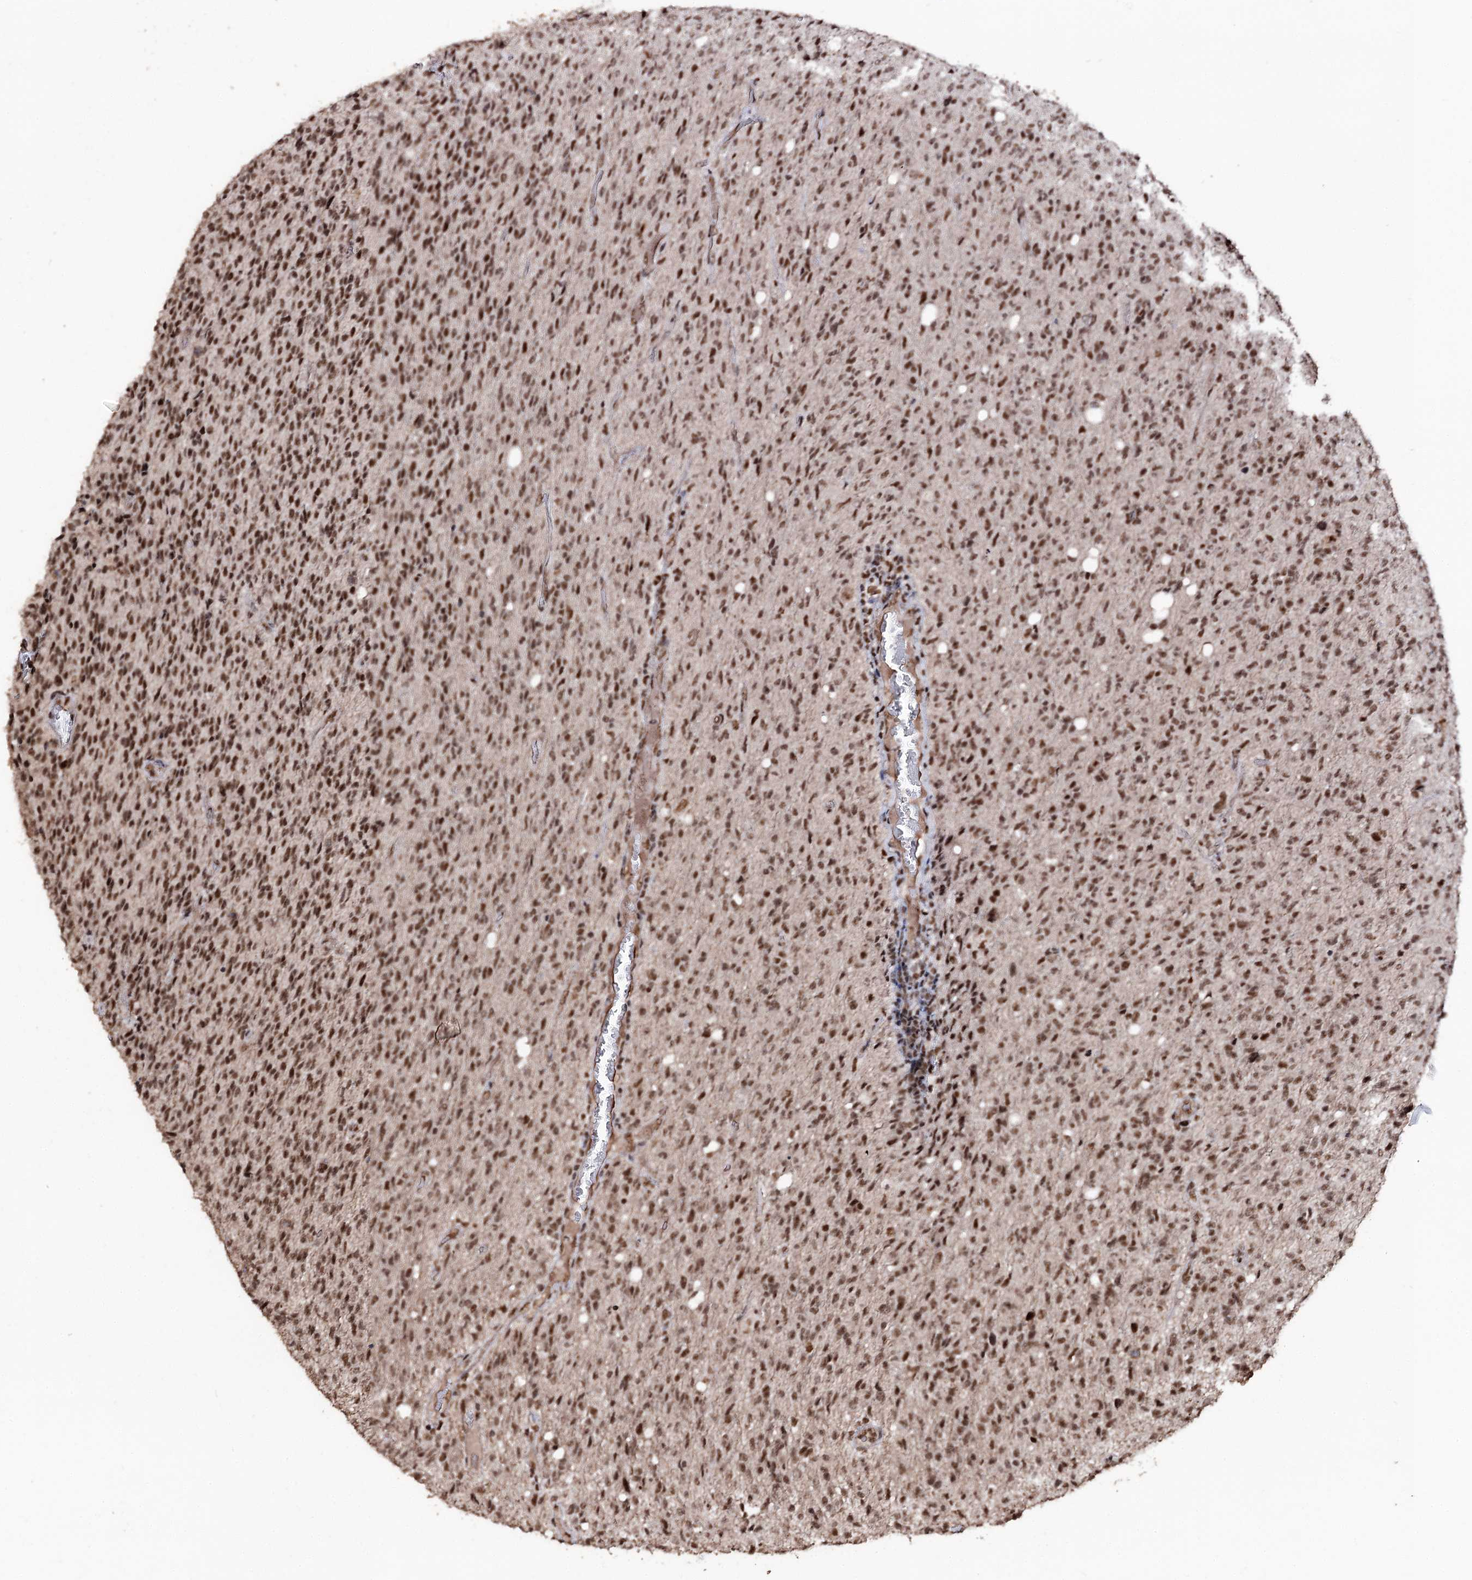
{"staining": {"intensity": "strong", "quantity": ">75%", "location": "nuclear"}, "tissue": "glioma", "cell_type": "Tumor cells", "image_type": "cancer", "snomed": [{"axis": "morphology", "description": "Glioma, malignant, High grade"}, {"axis": "topography", "description": "Brain"}], "caption": "Protein staining of malignant glioma (high-grade) tissue exhibits strong nuclear expression in about >75% of tumor cells. (DAB IHC, brown staining for protein, blue staining for nuclei).", "gene": "U2SURP", "patient": {"sex": "female", "age": 57}}